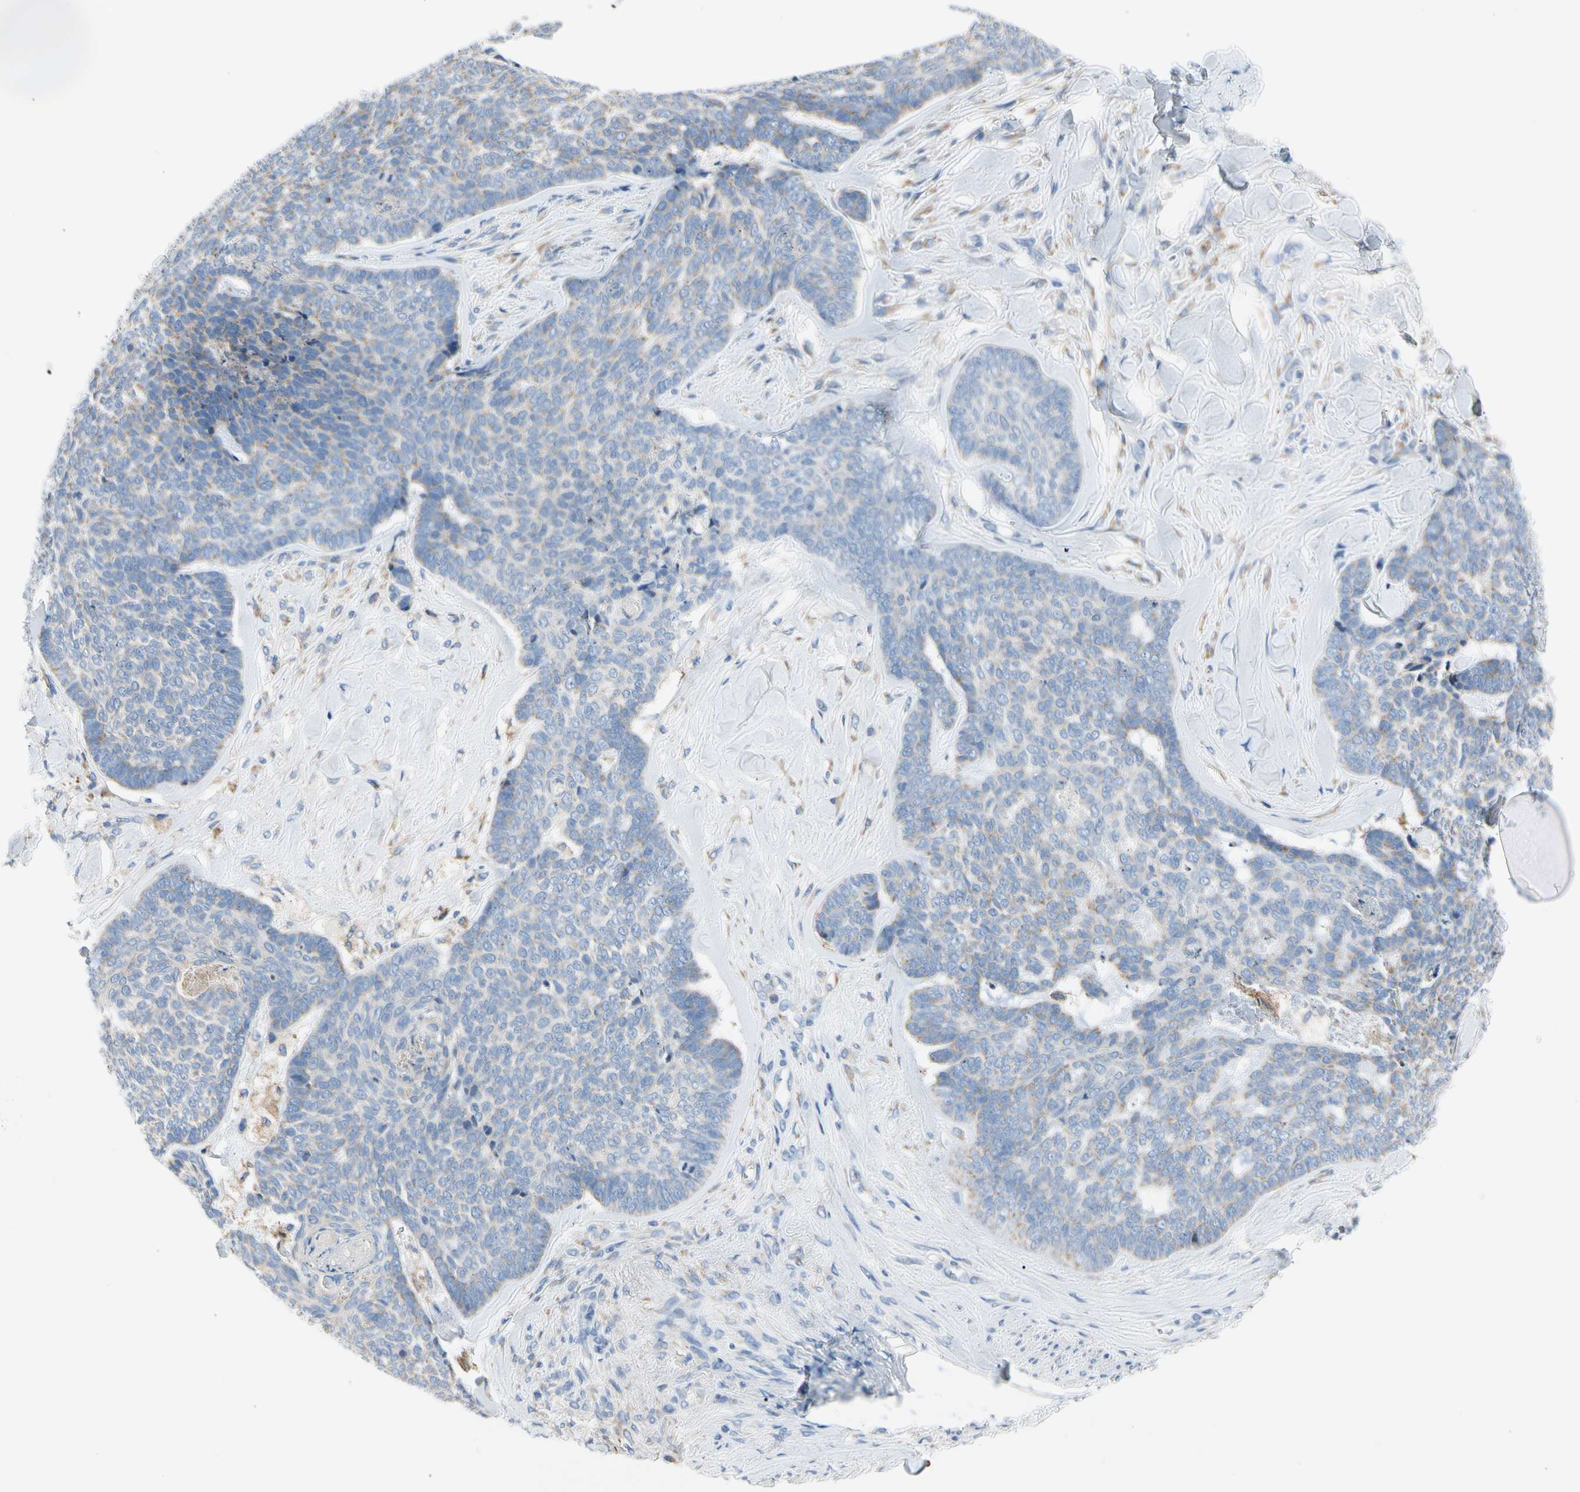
{"staining": {"intensity": "negative", "quantity": "none", "location": "none"}, "tissue": "skin cancer", "cell_type": "Tumor cells", "image_type": "cancer", "snomed": [{"axis": "morphology", "description": "Basal cell carcinoma"}, {"axis": "topography", "description": "Skin"}], "caption": "Micrograph shows no protein expression in tumor cells of skin cancer tissue.", "gene": "STXBP1", "patient": {"sex": "male", "age": 84}}